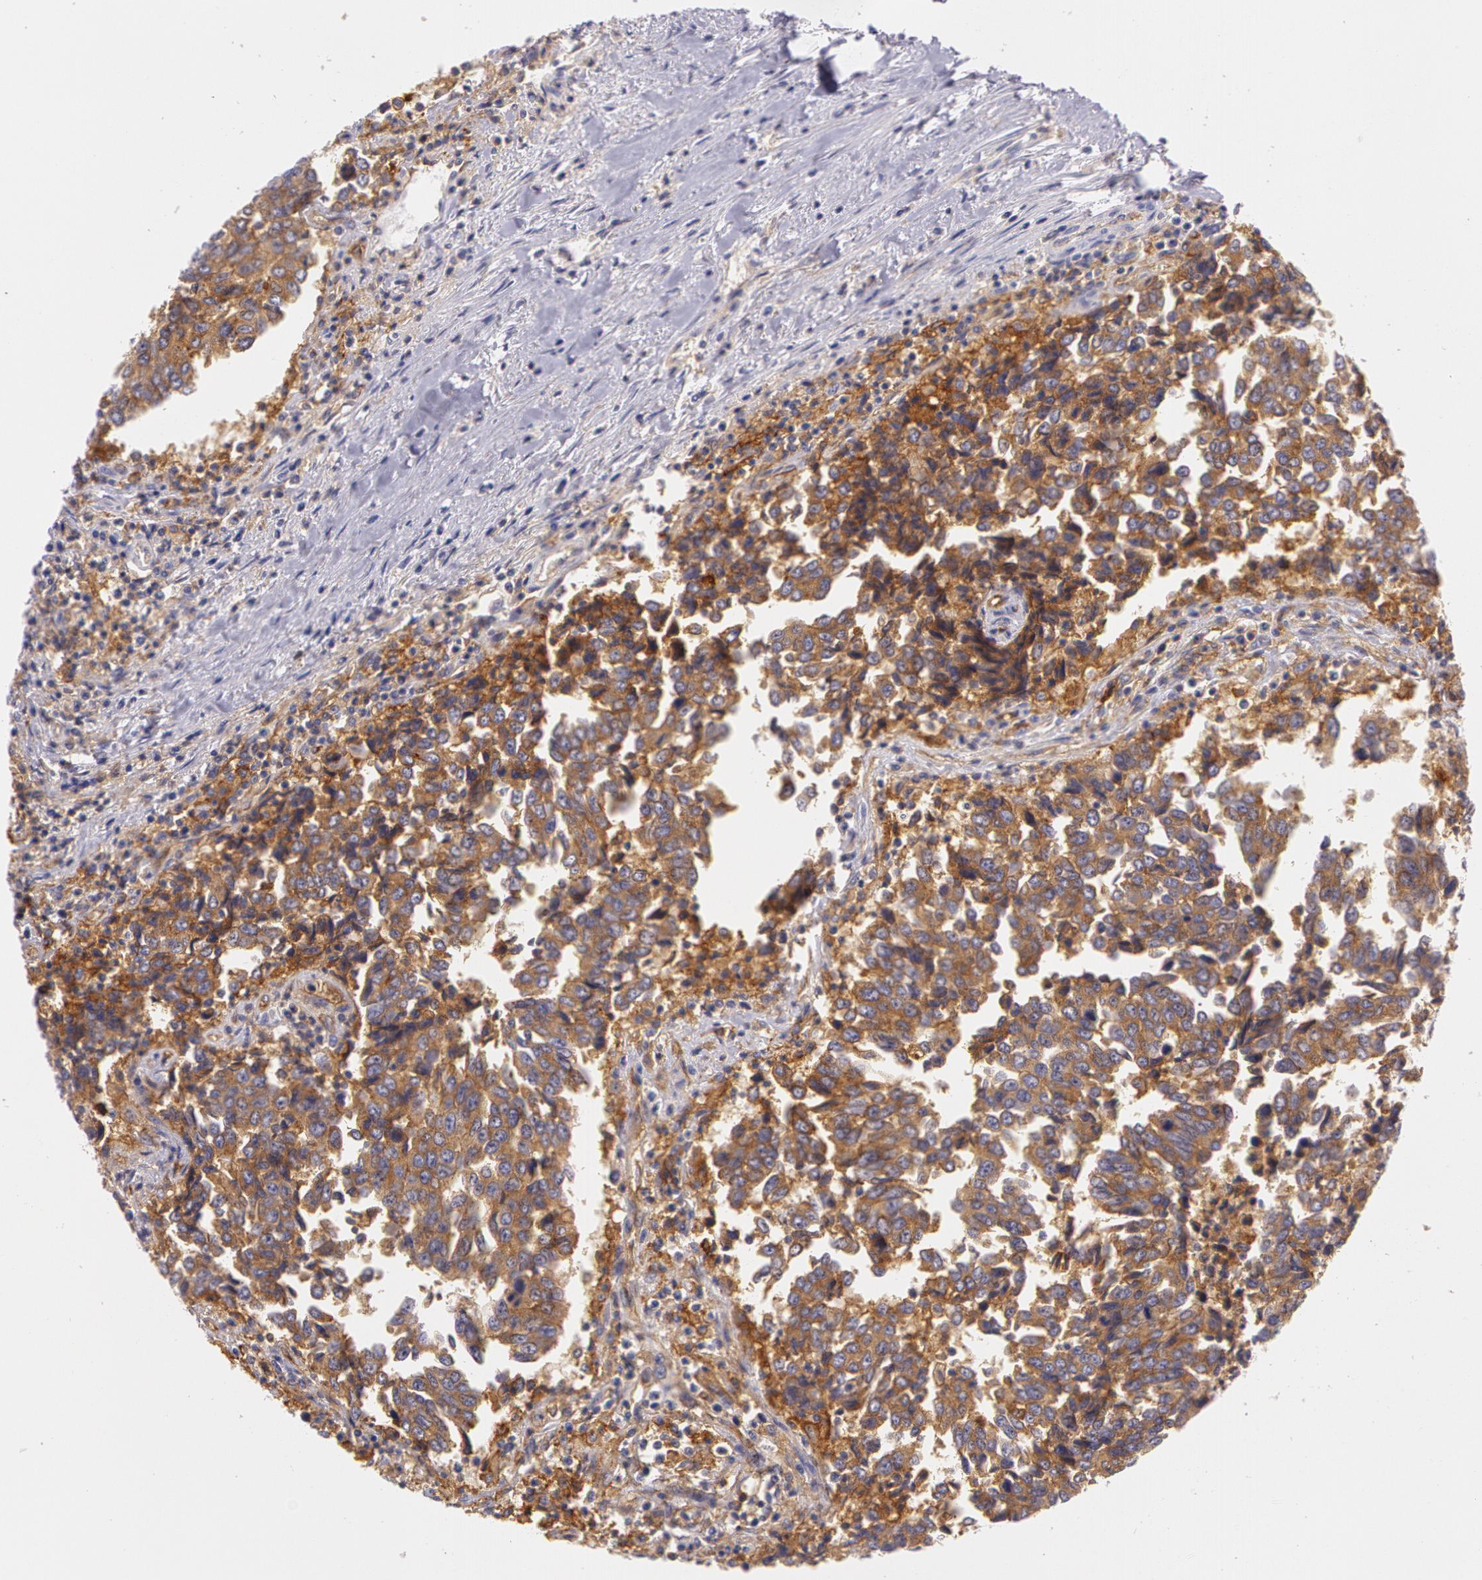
{"staining": {"intensity": "strong", "quantity": ">75%", "location": "cytoplasmic/membranous"}, "tissue": "urothelial cancer", "cell_type": "Tumor cells", "image_type": "cancer", "snomed": [{"axis": "morphology", "description": "Urothelial carcinoma, High grade"}, {"axis": "topography", "description": "Urinary bladder"}], "caption": "Urothelial carcinoma (high-grade) stained with a protein marker shows strong staining in tumor cells.", "gene": "LY75", "patient": {"sex": "male", "age": 86}}